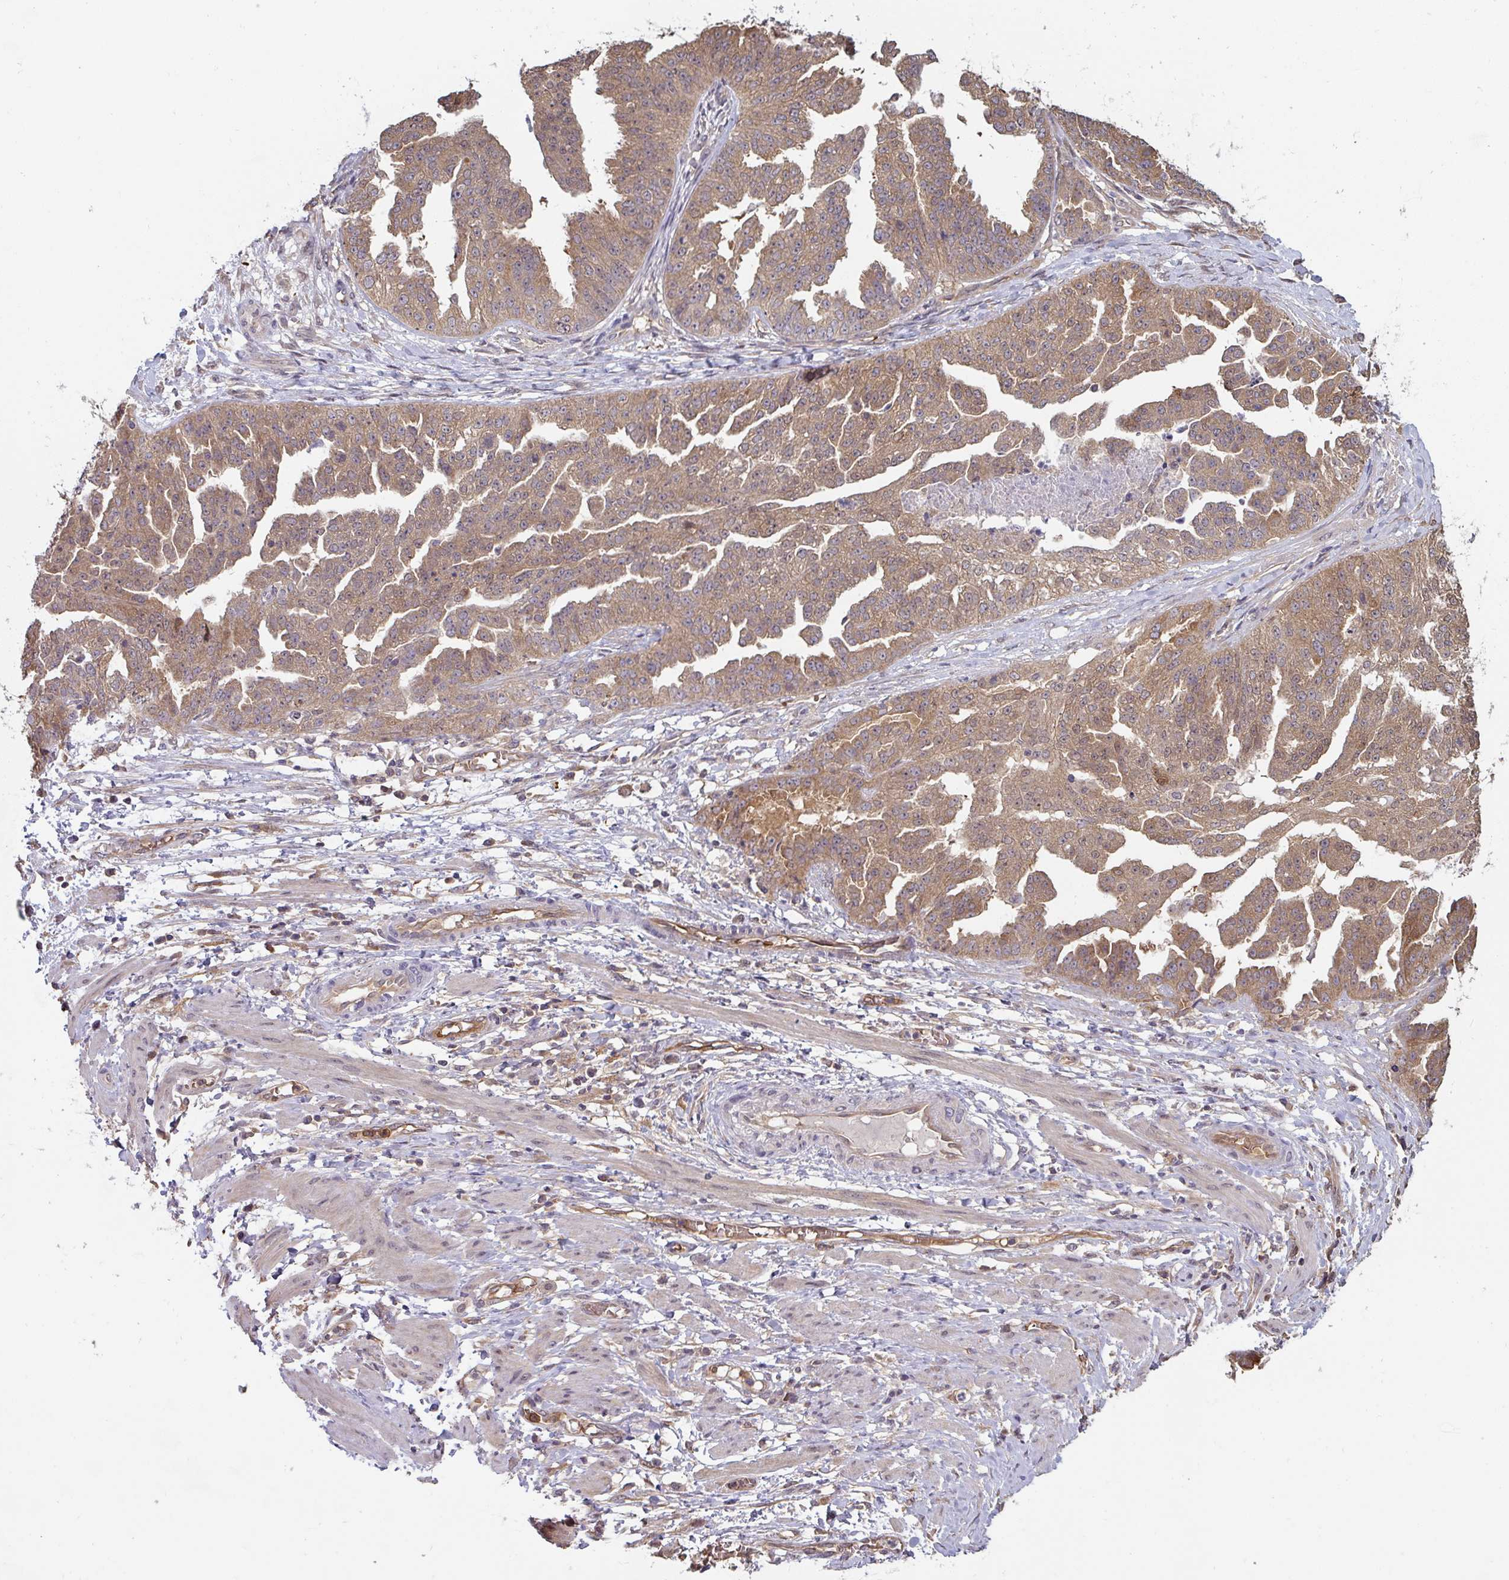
{"staining": {"intensity": "moderate", "quantity": ">75%", "location": "cytoplasmic/membranous"}, "tissue": "ovarian cancer", "cell_type": "Tumor cells", "image_type": "cancer", "snomed": [{"axis": "morphology", "description": "Cystadenocarcinoma, serous, NOS"}, {"axis": "topography", "description": "Ovary"}], "caption": "The immunohistochemical stain highlights moderate cytoplasmic/membranous positivity in tumor cells of serous cystadenocarcinoma (ovarian) tissue. The protein of interest is shown in brown color, while the nuclei are stained blue.", "gene": "ST13", "patient": {"sex": "female", "age": 58}}